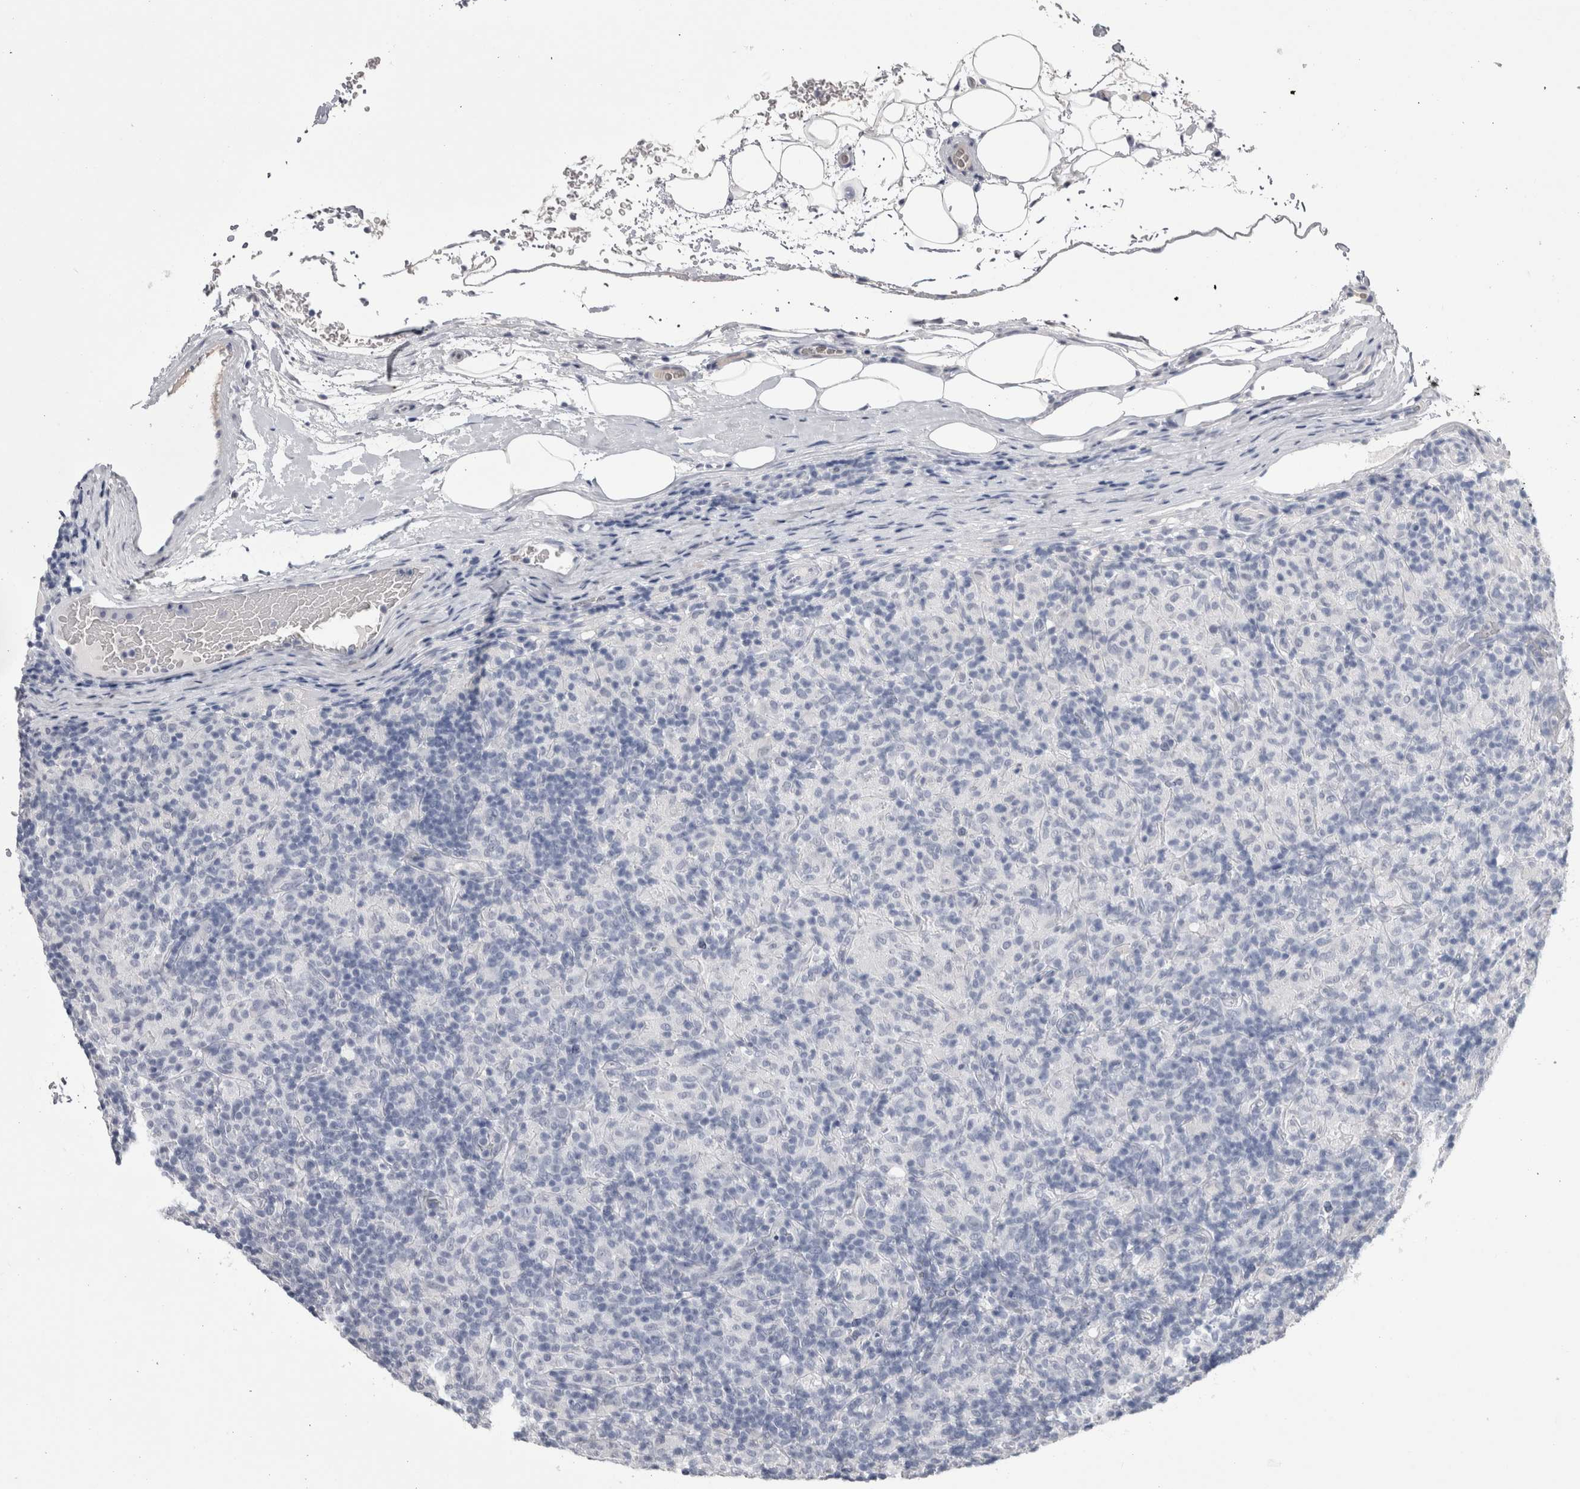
{"staining": {"intensity": "negative", "quantity": "none", "location": "none"}, "tissue": "lymphoma", "cell_type": "Tumor cells", "image_type": "cancer", "snomed": [{"axis": "morphology", "description": "Hodgkin's disease, NOS"}, {"axis": "topography", "description": "Lymph node"}], "caption": "This is an immunohistochemistry histopathology image of human Hodgkin's disease. There is no expression in tumor cells.", "gene": "CDHR5", "patient": {"sex": "male", "age": 70}}